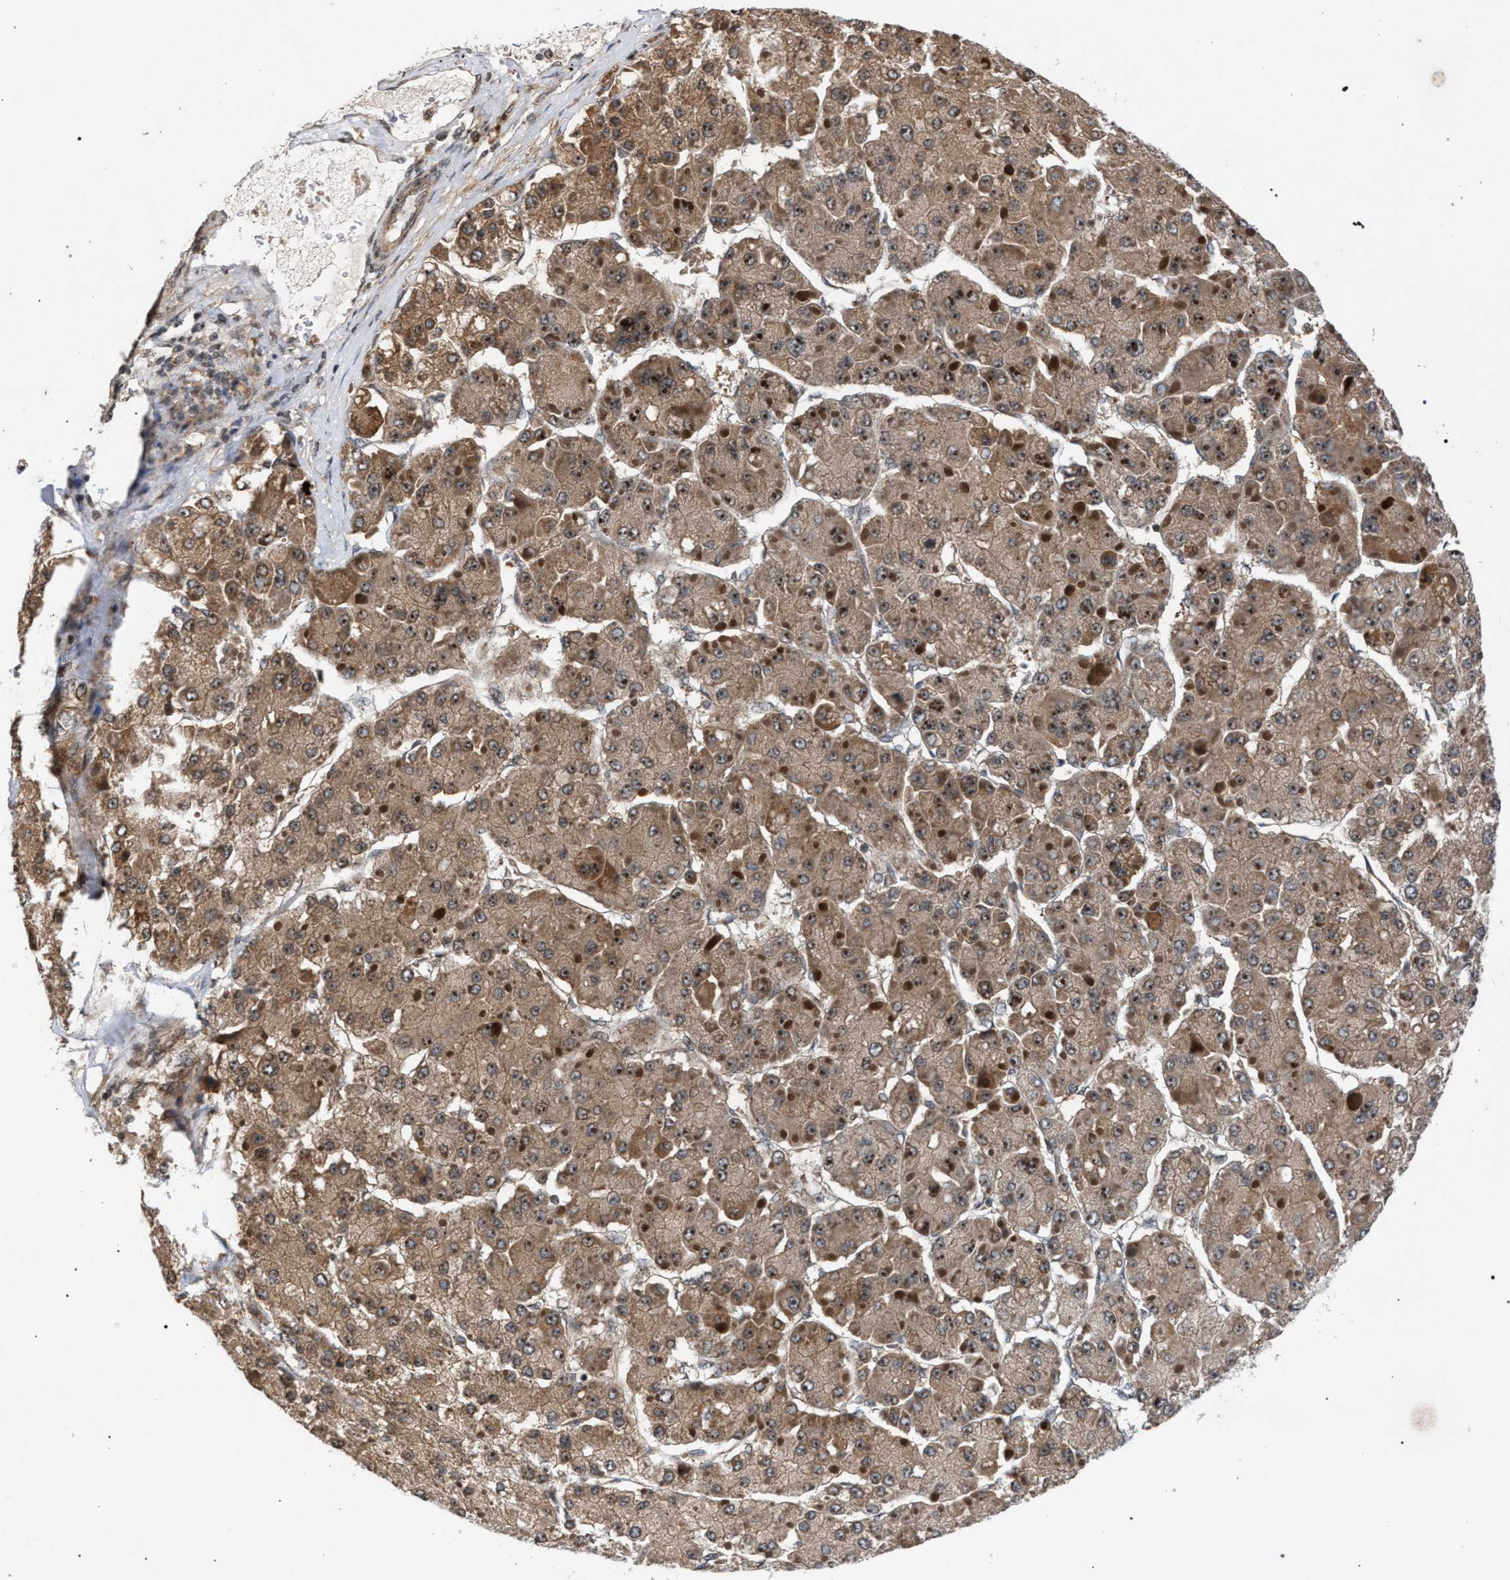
{"staining": {"intensity": "moderate", "quantity": ">75%", "location": "cytoplasmic/membranous,nuclear"}, "tissue": "liver cancer", "cell_type": "Tumor cells", "image_type": "cancer", "snomed": [{"axis": "morphology", "description": "Carcinoma, Hepatocellular, NOS"}, {"axis": "topography", "description": "Liver"}], "caption": "A brown stain highlights moderate cytoplasmic/membranous and nuclear staining of a protein in liver cancer (hepatocellular carcinoma) tumor cells. Using DAB (3,3'-diaminobenzidine) (brown) and hematoxylin (blue) stains, captured at high magnification using brightfield microscopy.", "gene": "IRAK4", "patient": {"sex": "female", "age": 73}}